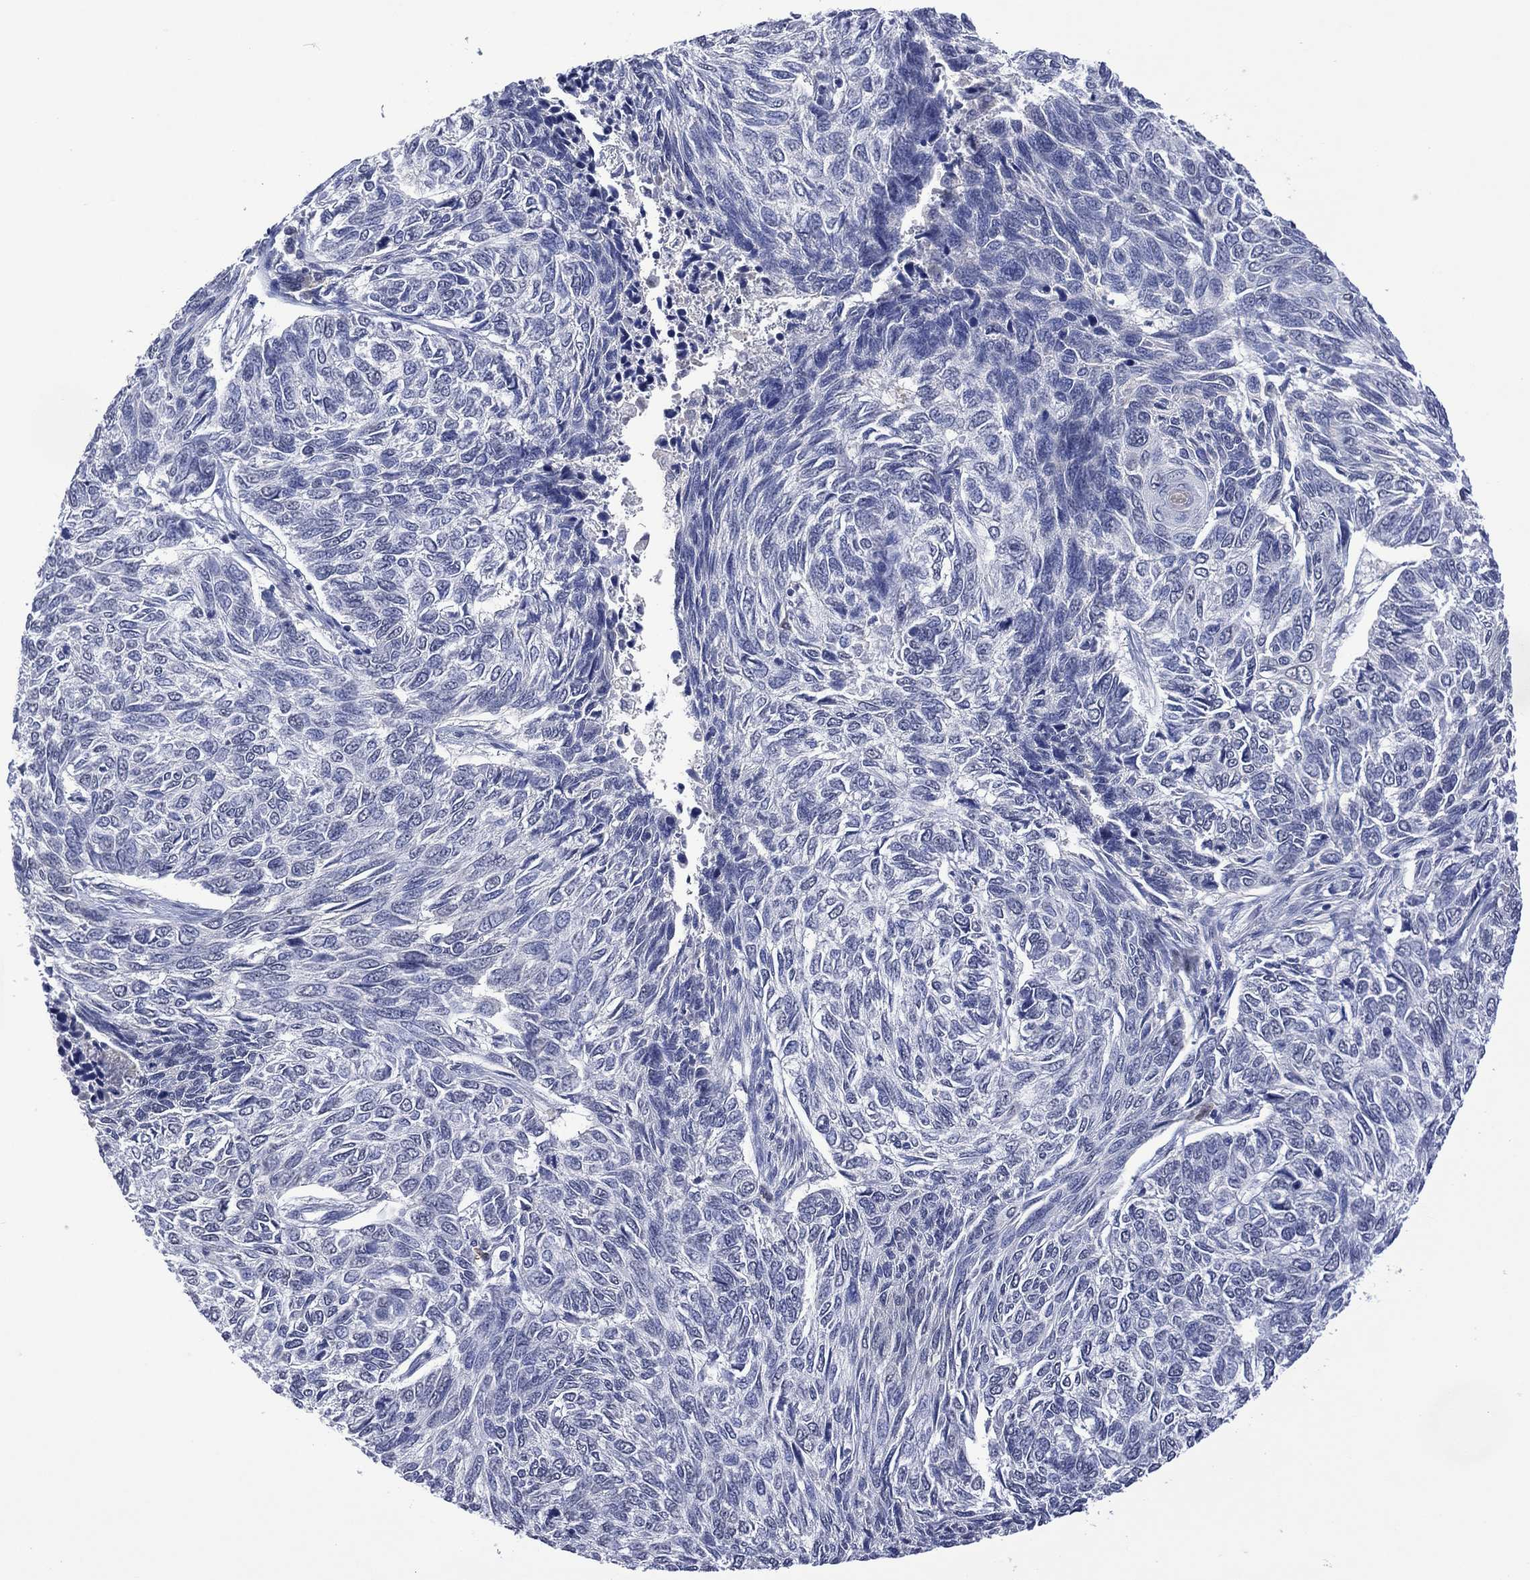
{"staining": {"intensity": "negative", "quantity": "none", "location": "none"}, "tissue": "skin cancer", "cell_type": "Tumor cells", "image_type": "cancer", "snomed": [{"axis": "morphology", "description": "Basal cell carcinoma"}, {"axis": "topography", "description": "Skin"}], "caption": "High magnification brightfield microscopy of skin cancer (basal cell carcinoma) stained with DAB (brown) and counterstained with hematoxylin (blue): tumor cells show no significant expression.", "gene": "ASB10", "patient": {"sex": "female", "age": 65}}